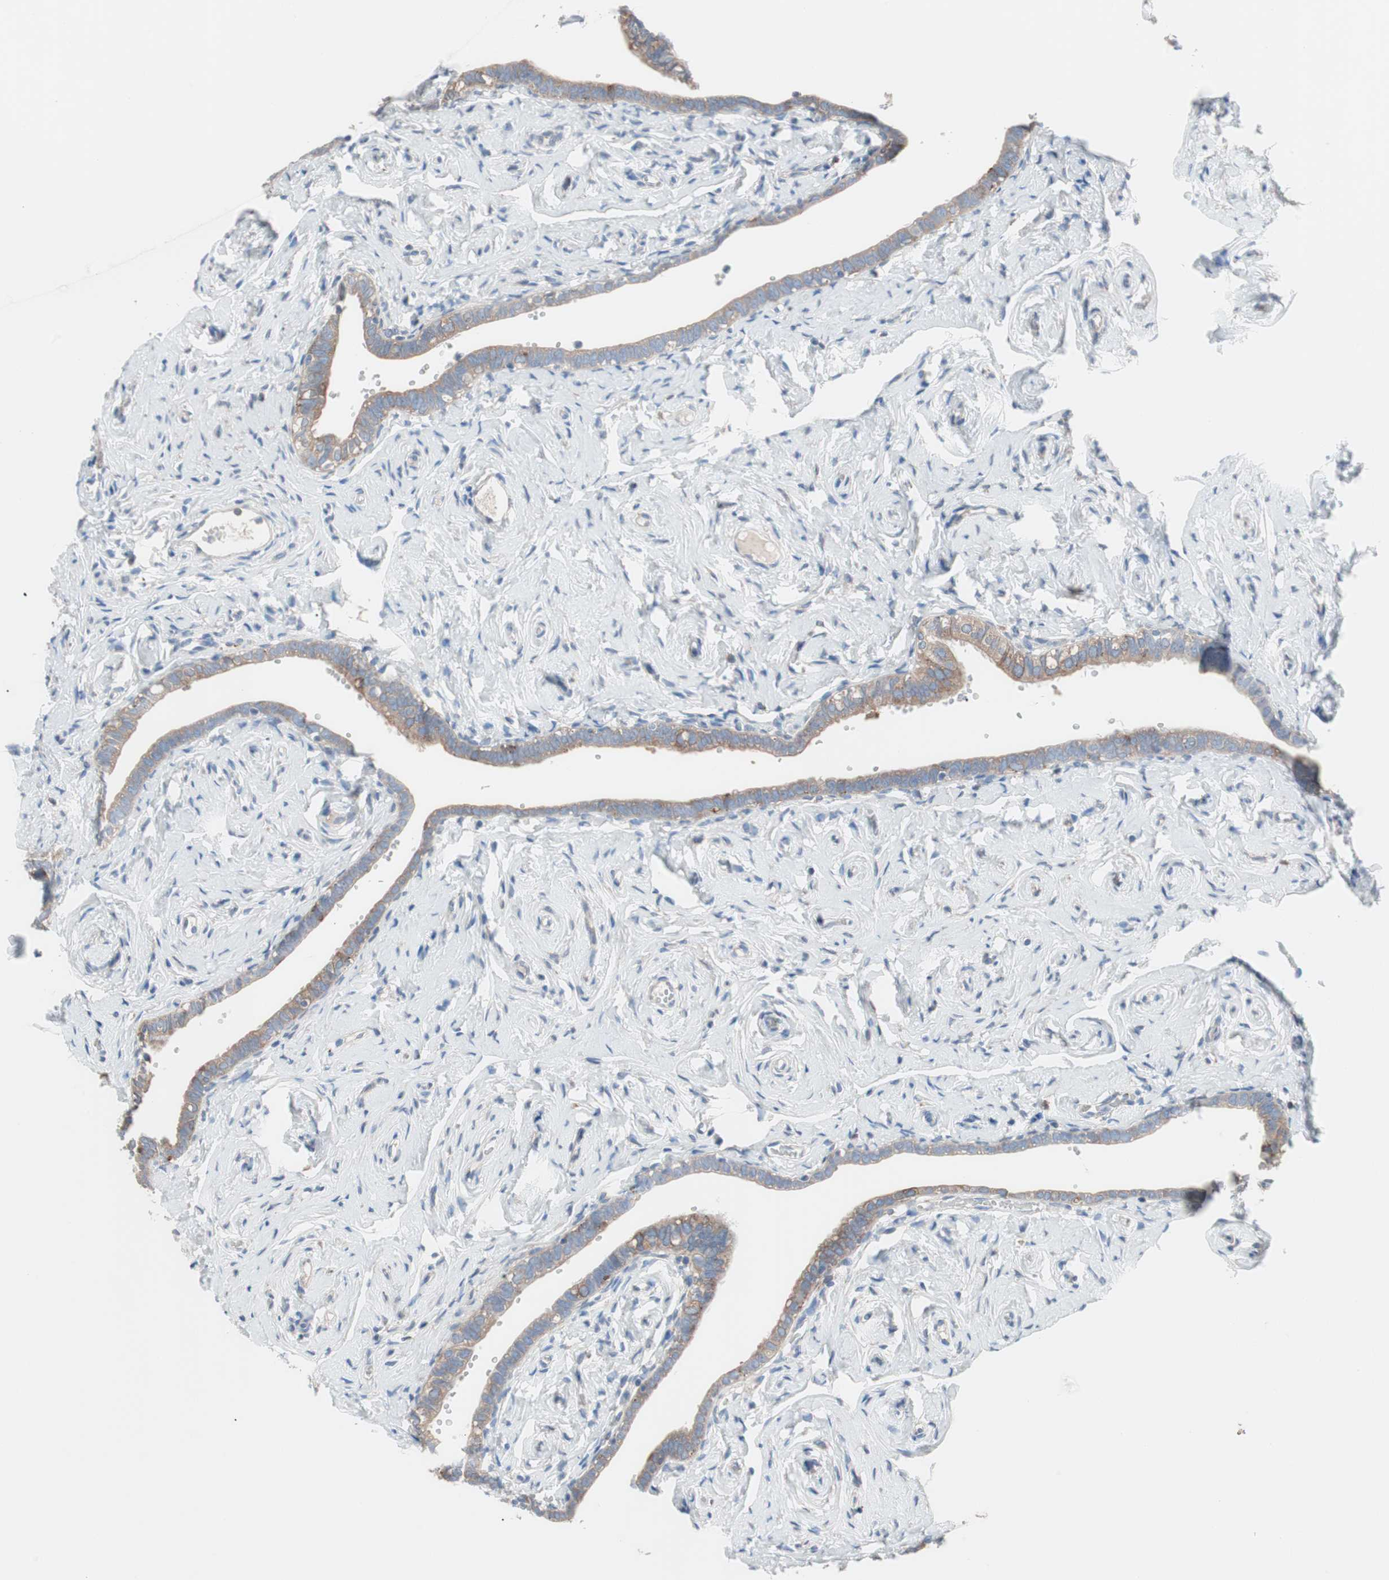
{"staining": {"intensity": "strong", "quantity": ">75%", "location": "cytoplasmic/membranous"}, "tissue": "fallopian tube", "cell_type": "Glandular cells", "image_type": "normal", "snomed": [{"axis": "morphology", "description": "Normal tissue, NOS"}, {"axis": "topography", "description": "Fallopian tube"}], "caption": "This photomicrograph reveals immunohistochemistry (IHC) staining of normal fallopian tube, with high strong cytoplasmic/membranous positivity in approximately >75% of glandular cells.", "gene": "SLC27A4", "patient": {"sex": "female", "age": 71}}